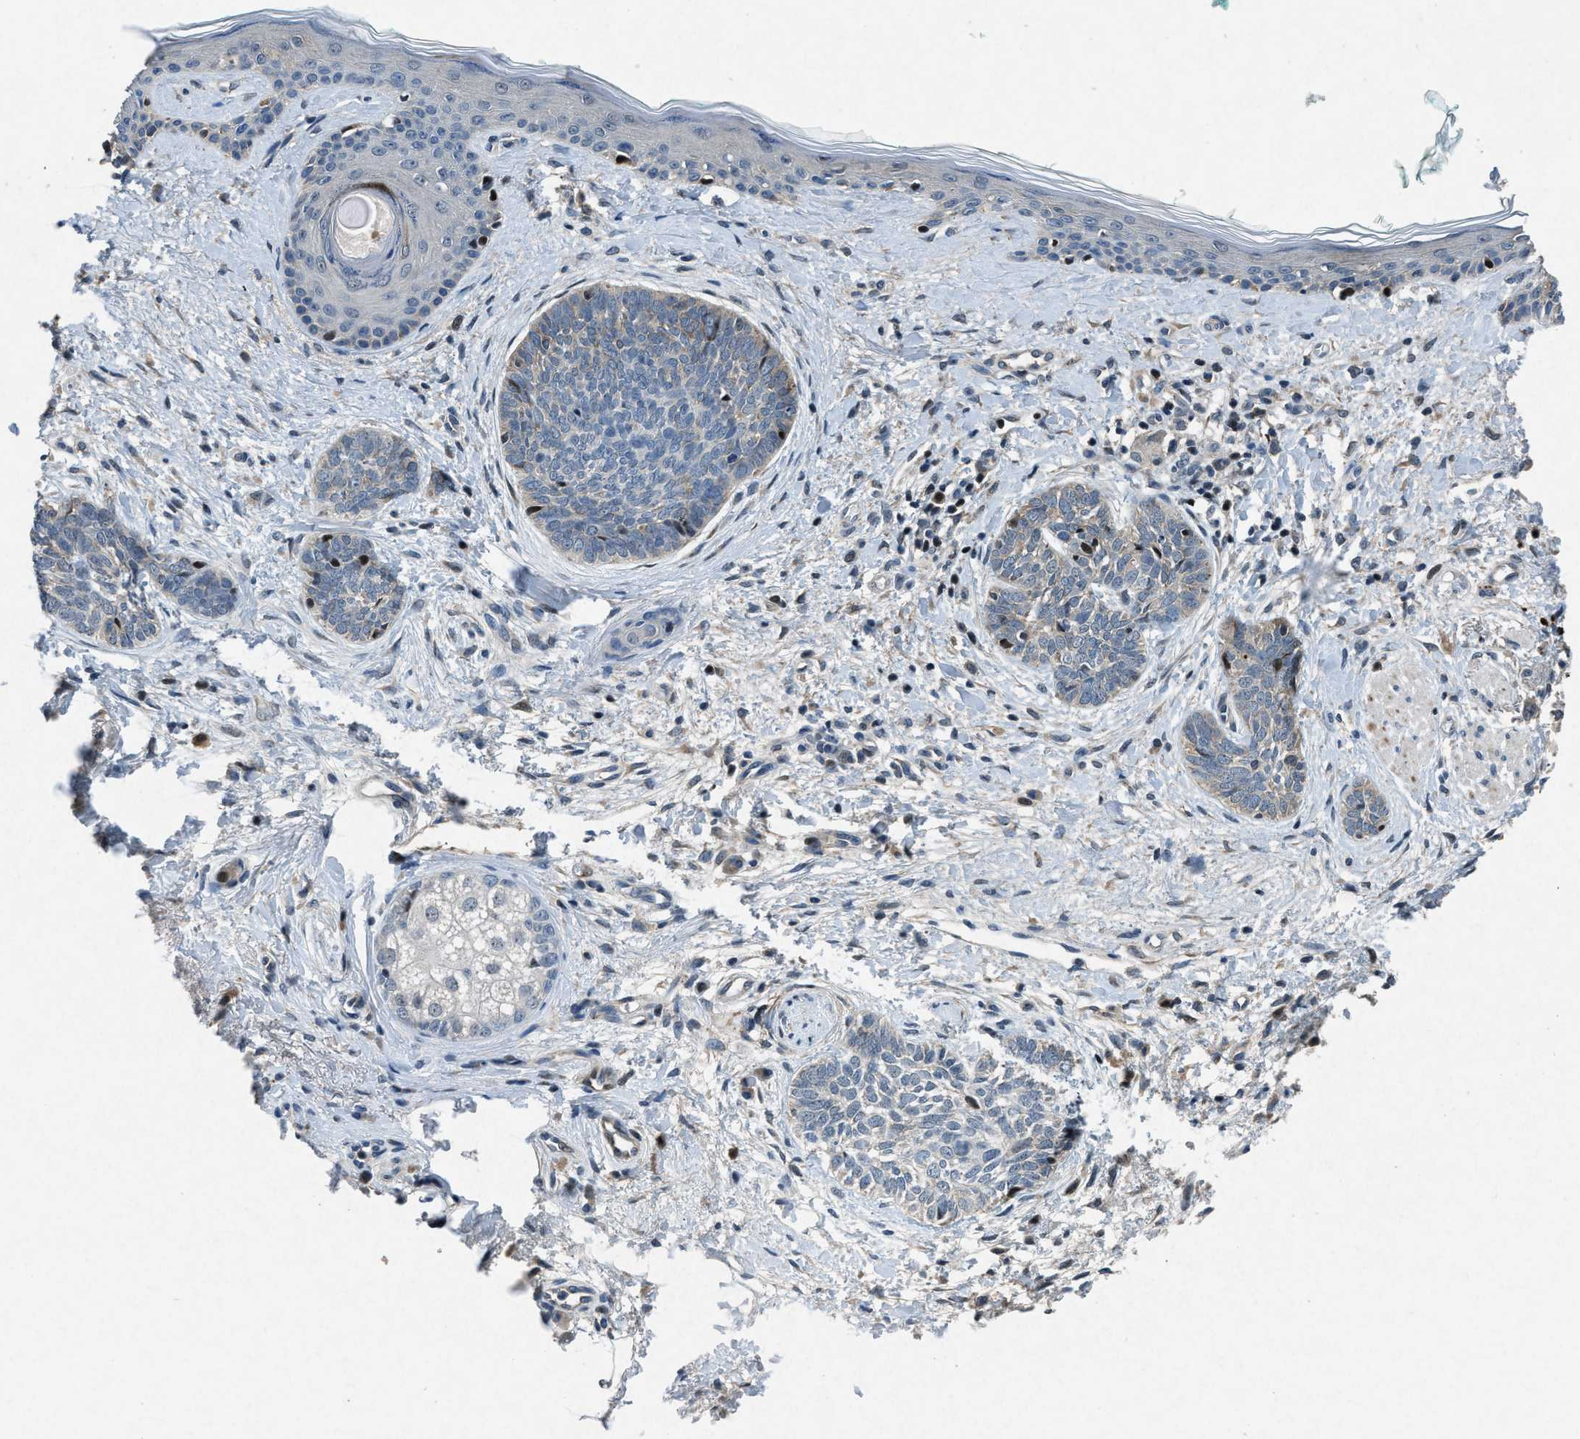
{"staining": {"intensity": "weak", "quantity": "<25%", "location": "cytoplasmic/membranous"}, "tissue": "skin cancer", "cell_type": "Tumor cells", "image_type": "cancer", "snomed": [{"axis": "morphology", "description": "Basal cell carcinoma"}, {"axis": "topography", "description": "Skin"}], "caption": "Tumor cells are negative for brown protein staining in skin cancer.", "gene": "PHLDA1", "patient": {"sex": "female", "age": 84}}